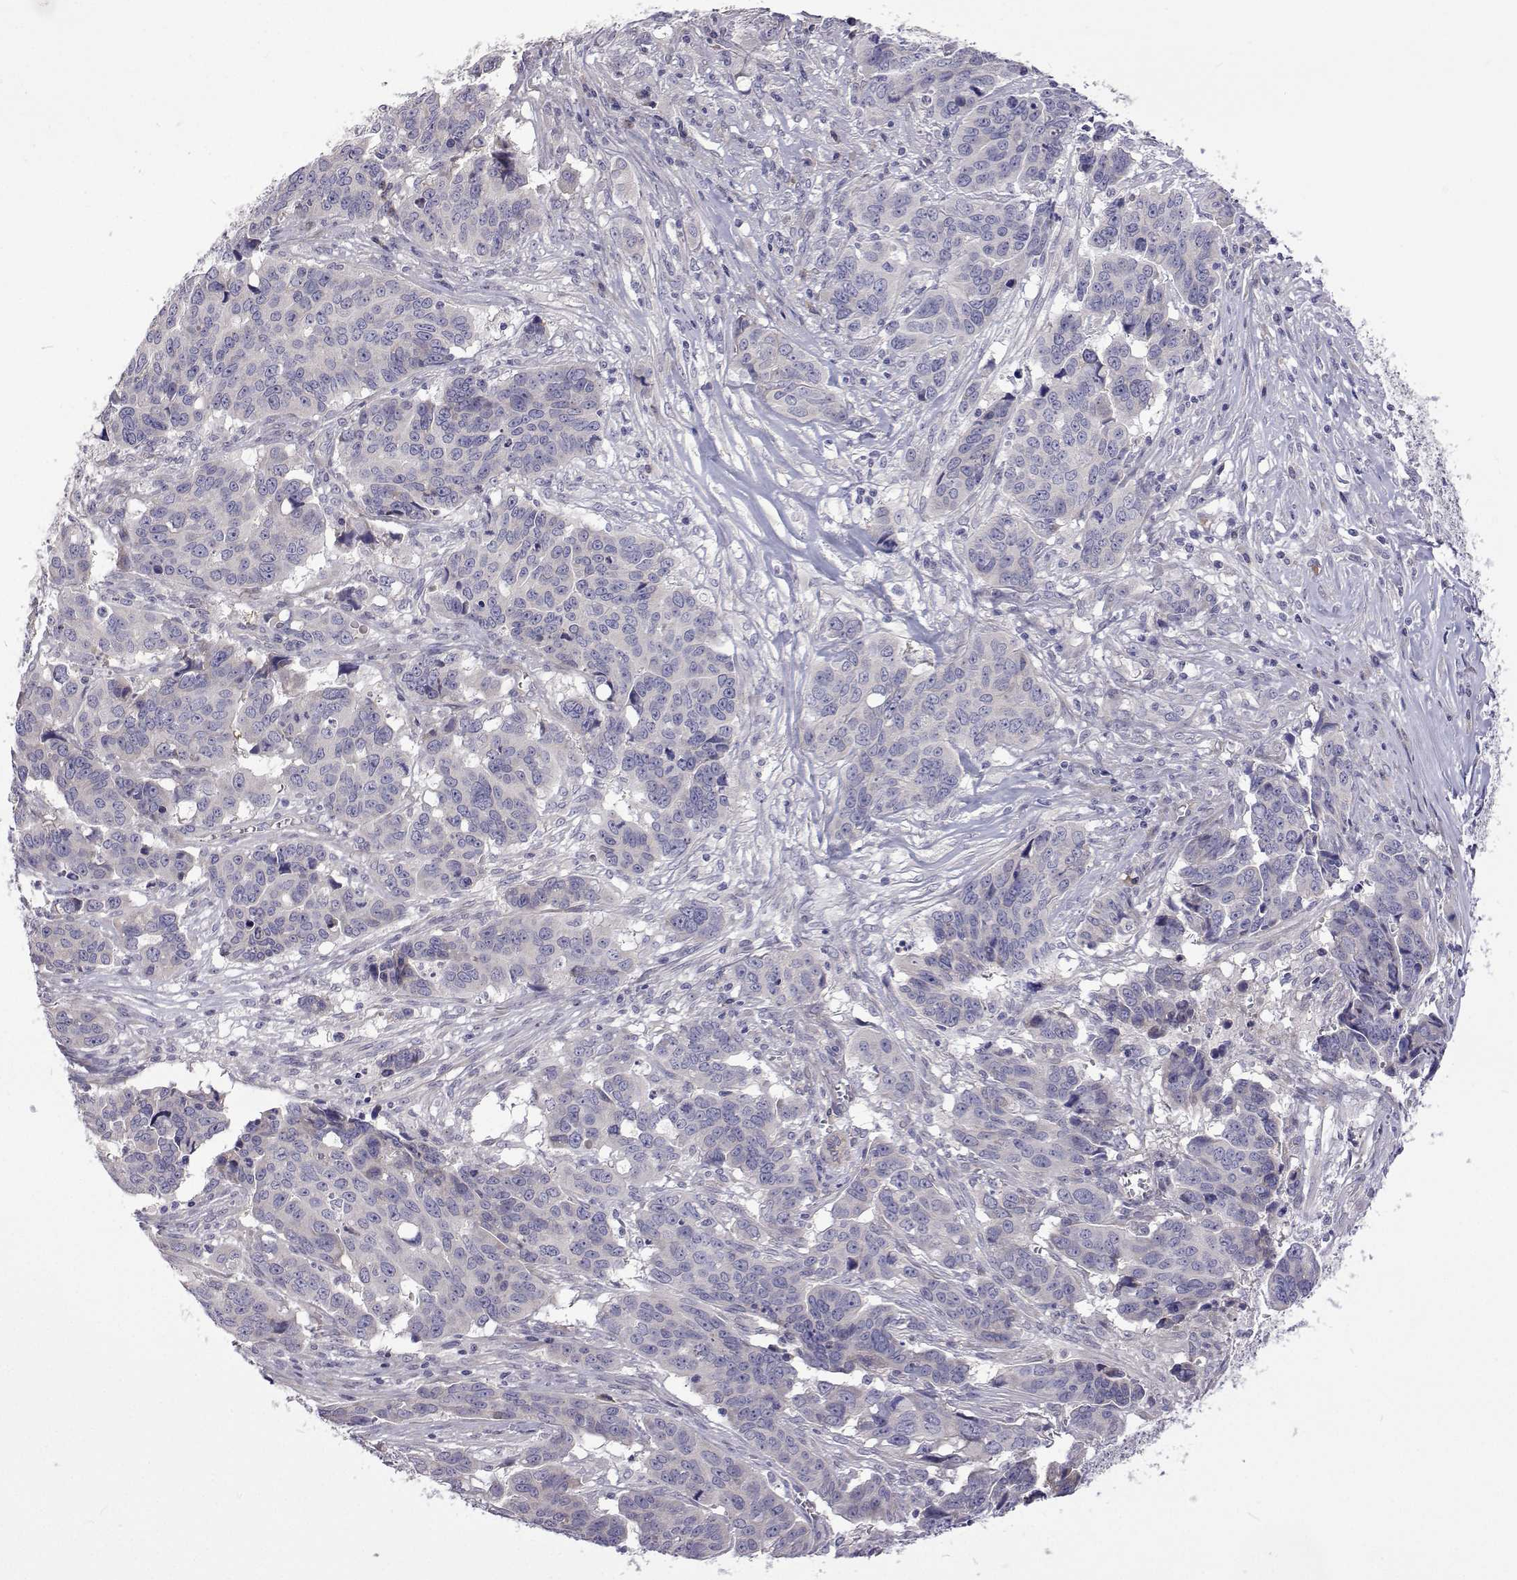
{"staining": {"intensity": "negative", "quantity": "none", "location": "none"}, "tissue": "ovarian cancer", "cell_type": "Tumor cells", "image_type": "cancer", "snomed": [{"axis": "morphology", "description": "Carcinoma, endometroid"}, {"axis": "topography", "description": "Ovary"}], "caption": "Immunohistochemistry image of neoplastic tissue: human ovarian cancer stained with DAB demonstrates no significant protein staining in tumor cells.", "gene": "NPR3", "patient": {"sex": "female", "age": 78}}